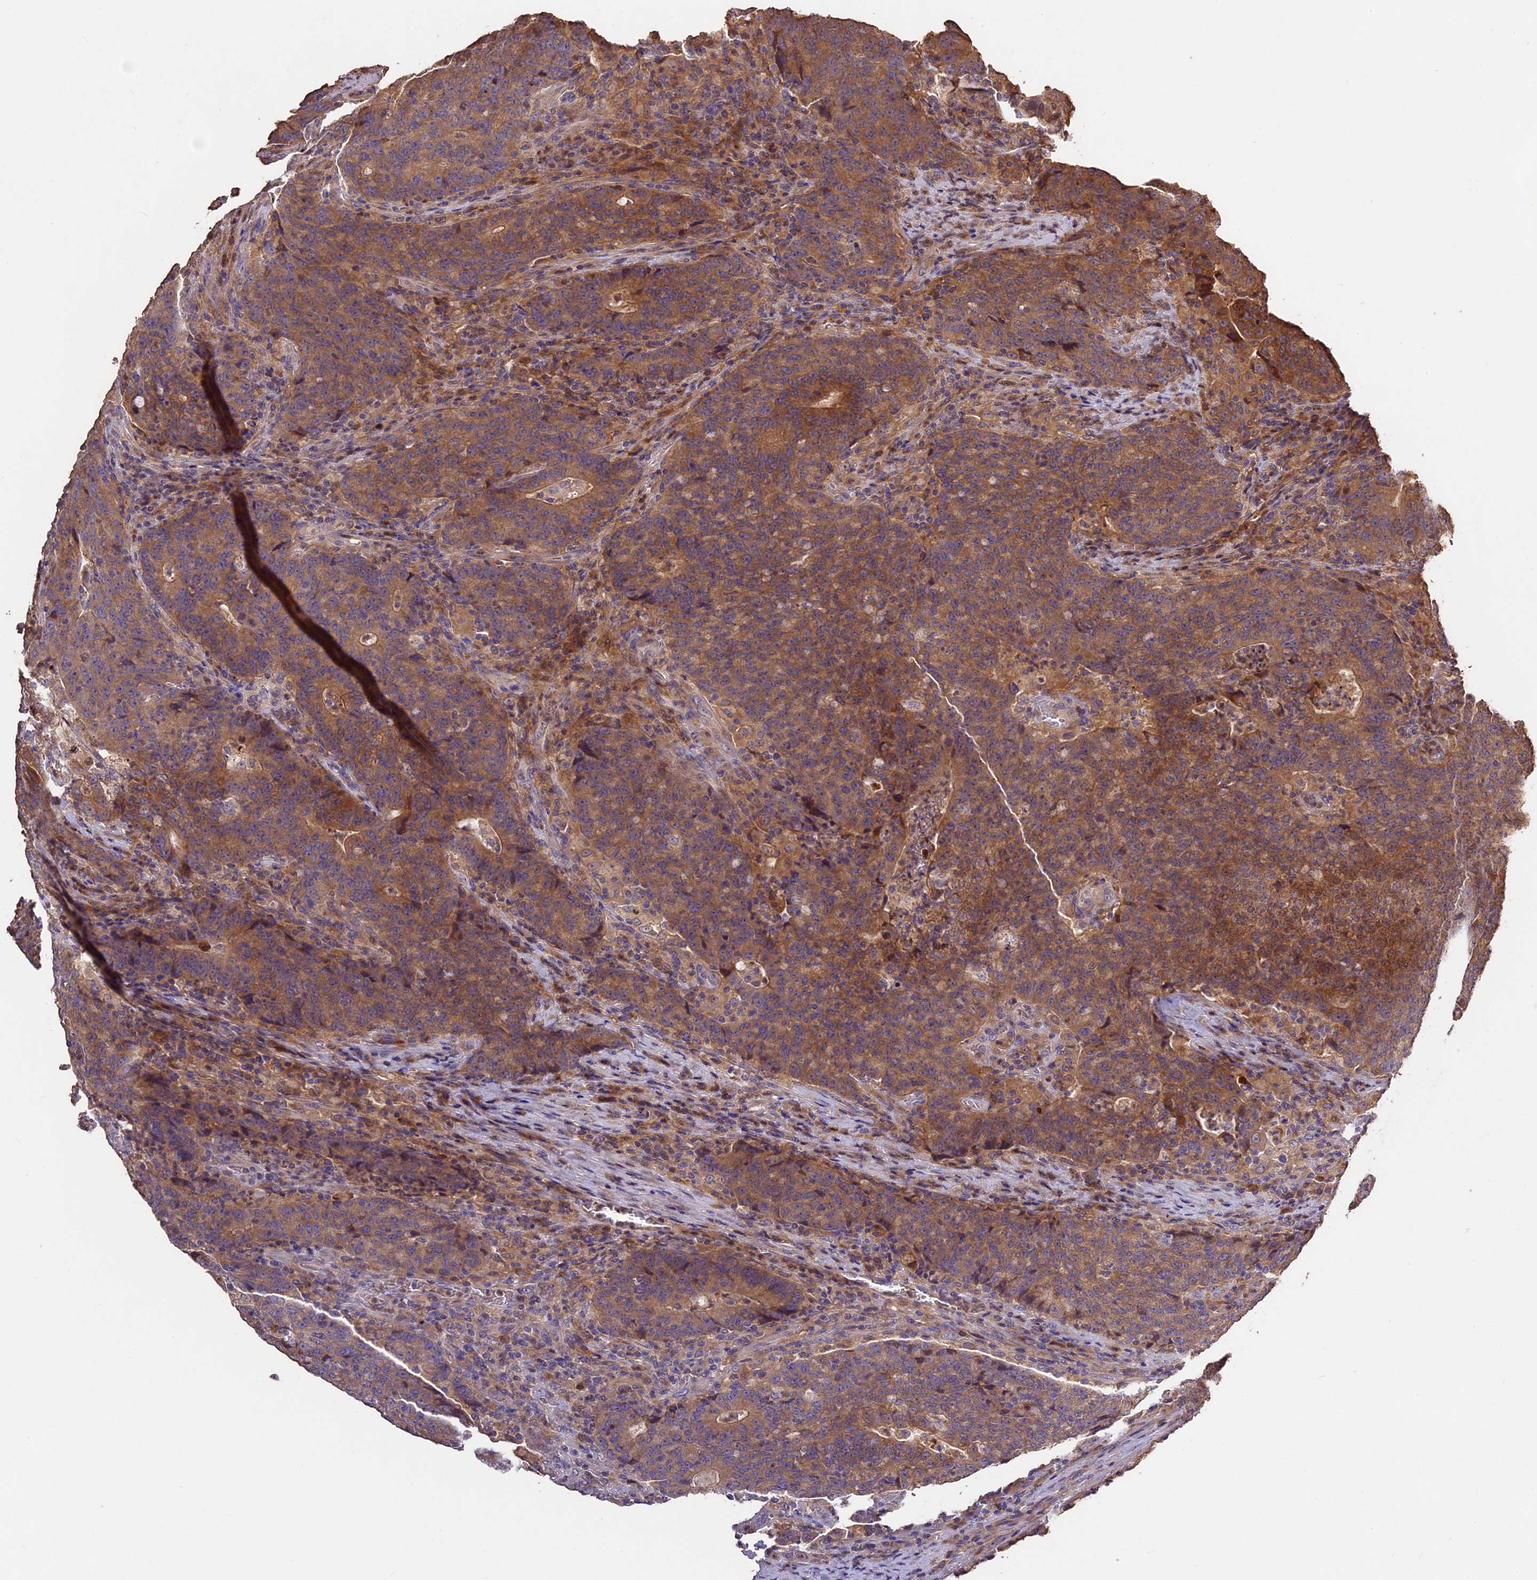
{"staining": {"intensity": "moderate", "quantity": ">75%", "location": "cytoplasmic/membranous"}, "tissue": "colorectal cancer", "cell_type": "Tumor cells", "image_type": "cancer", "snomed": [{"axis": "morphology", "description": "Adenocarcinoma, NOS"}, {"axis": "topography", "description": "Colon"}], "caption": "Immunohistochemical staining of human adenocarcinoma (colorectal) reveals medium levels of moderate cytoplasmic/membranous staining in approximately >75% of tumor cells. (DAB (3,3'-diaminobenzidine) IHC, brown staining for protein, blue staining for nuclei).", "gene": "CRLF1", "patient": {"sex": "female", "age": 75}}